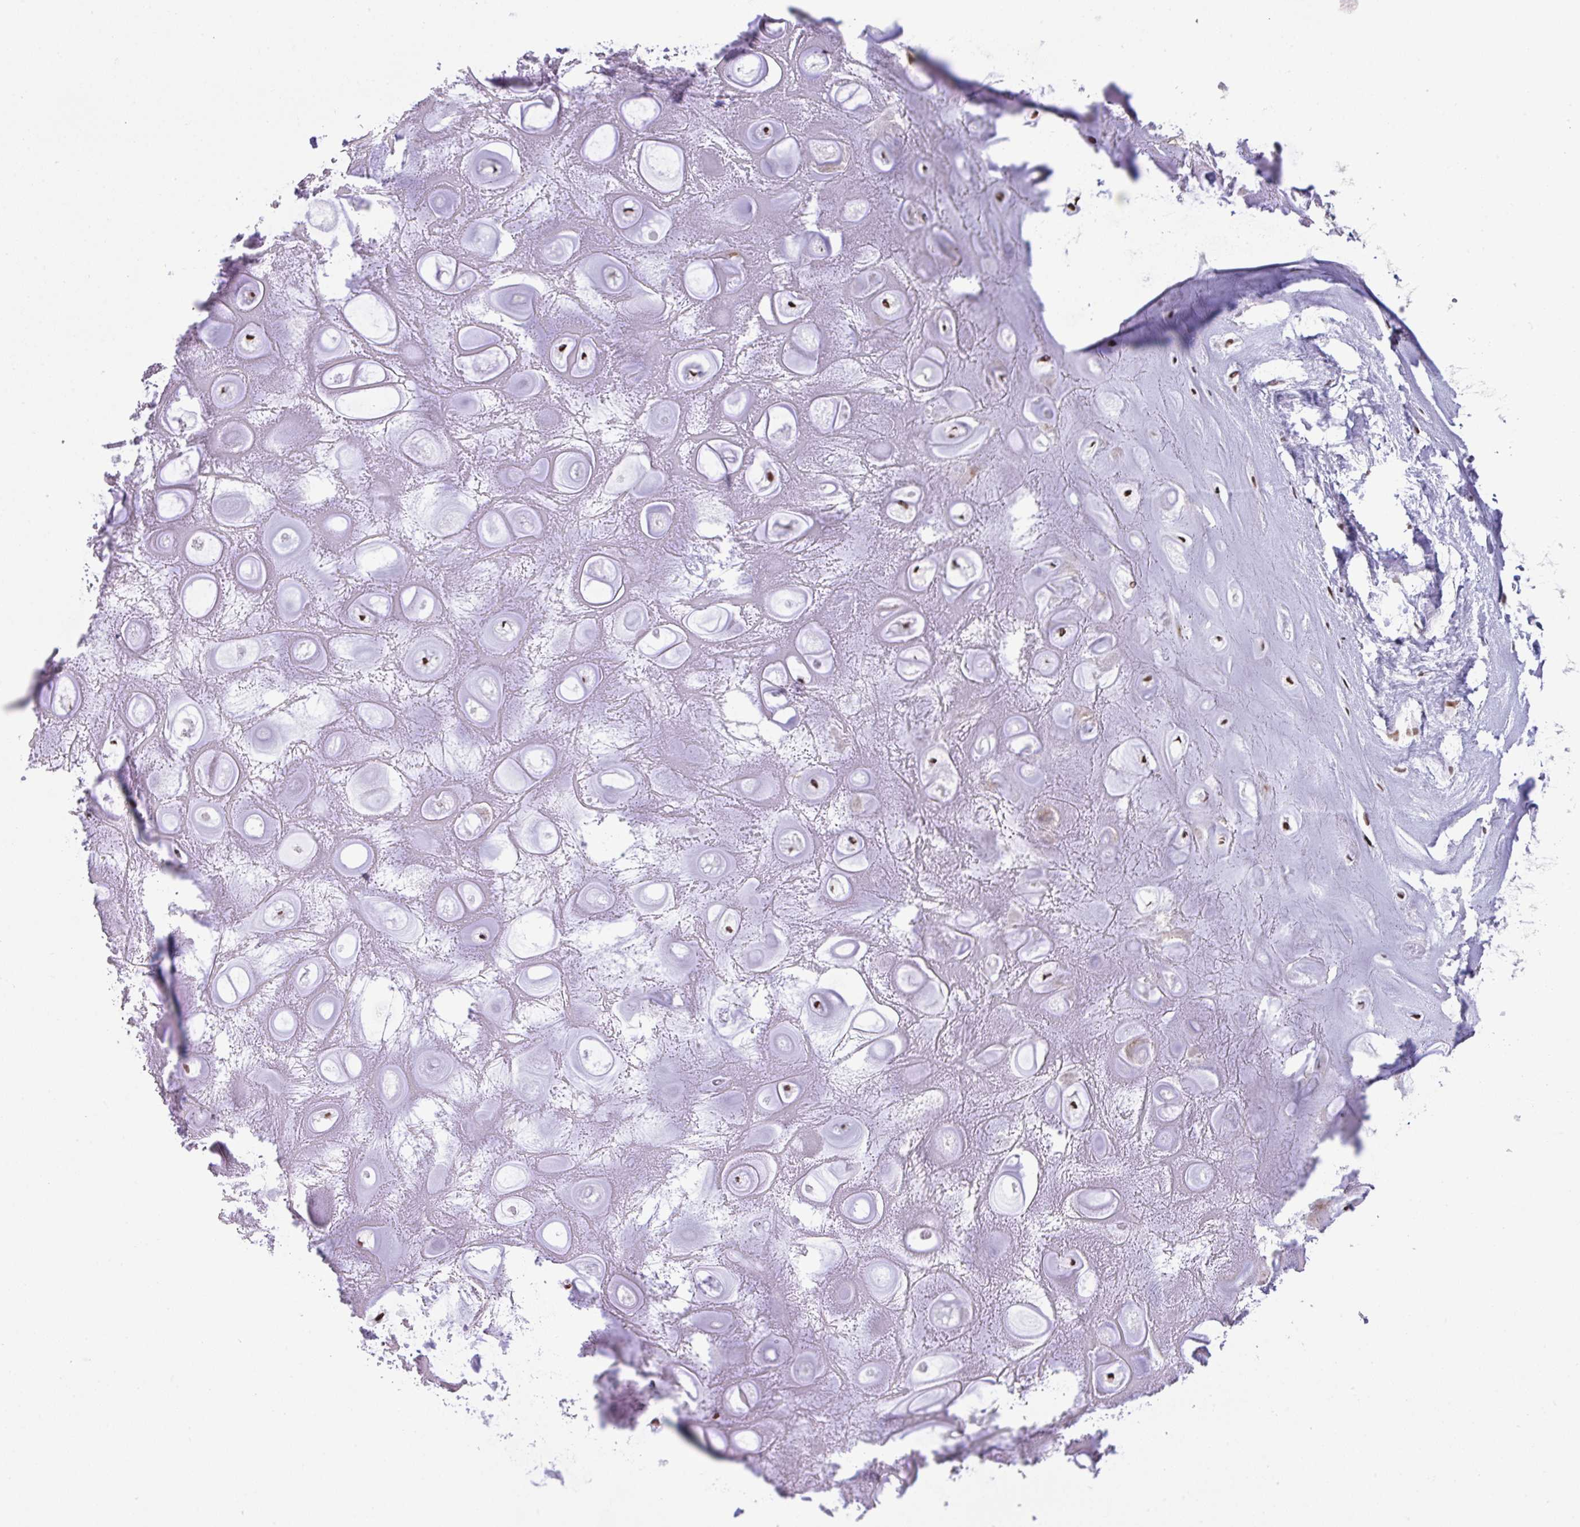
{"staining": {"intensity": "moderate", "quantity": "25%-75%", "location": "nuclear"}, "tissue": "soft tissue", "cell_type": "Chondrocytes", "image_type": "normal", "snomed": [{"axis": "morphology", "description": "Normal tissue, NOS"}, {"axis": "topography", "description": "Lymph node"}, {"axis": "topography", "description": "Cartilage tissue"}, {"axis": "topography", "description": "Nasopharynx"}], "caption": "Chondrocytes exhibit medium levels of moderate nuclear positivity in about 25%-75% of cells in benign human soft tissue. The staining was performed using DAB, with brown indicating positive protein expression. Nuclei are stained blue with hematoxylin.", "gene": "CLP1", "patient": {"sex": "male", "age": 63}}